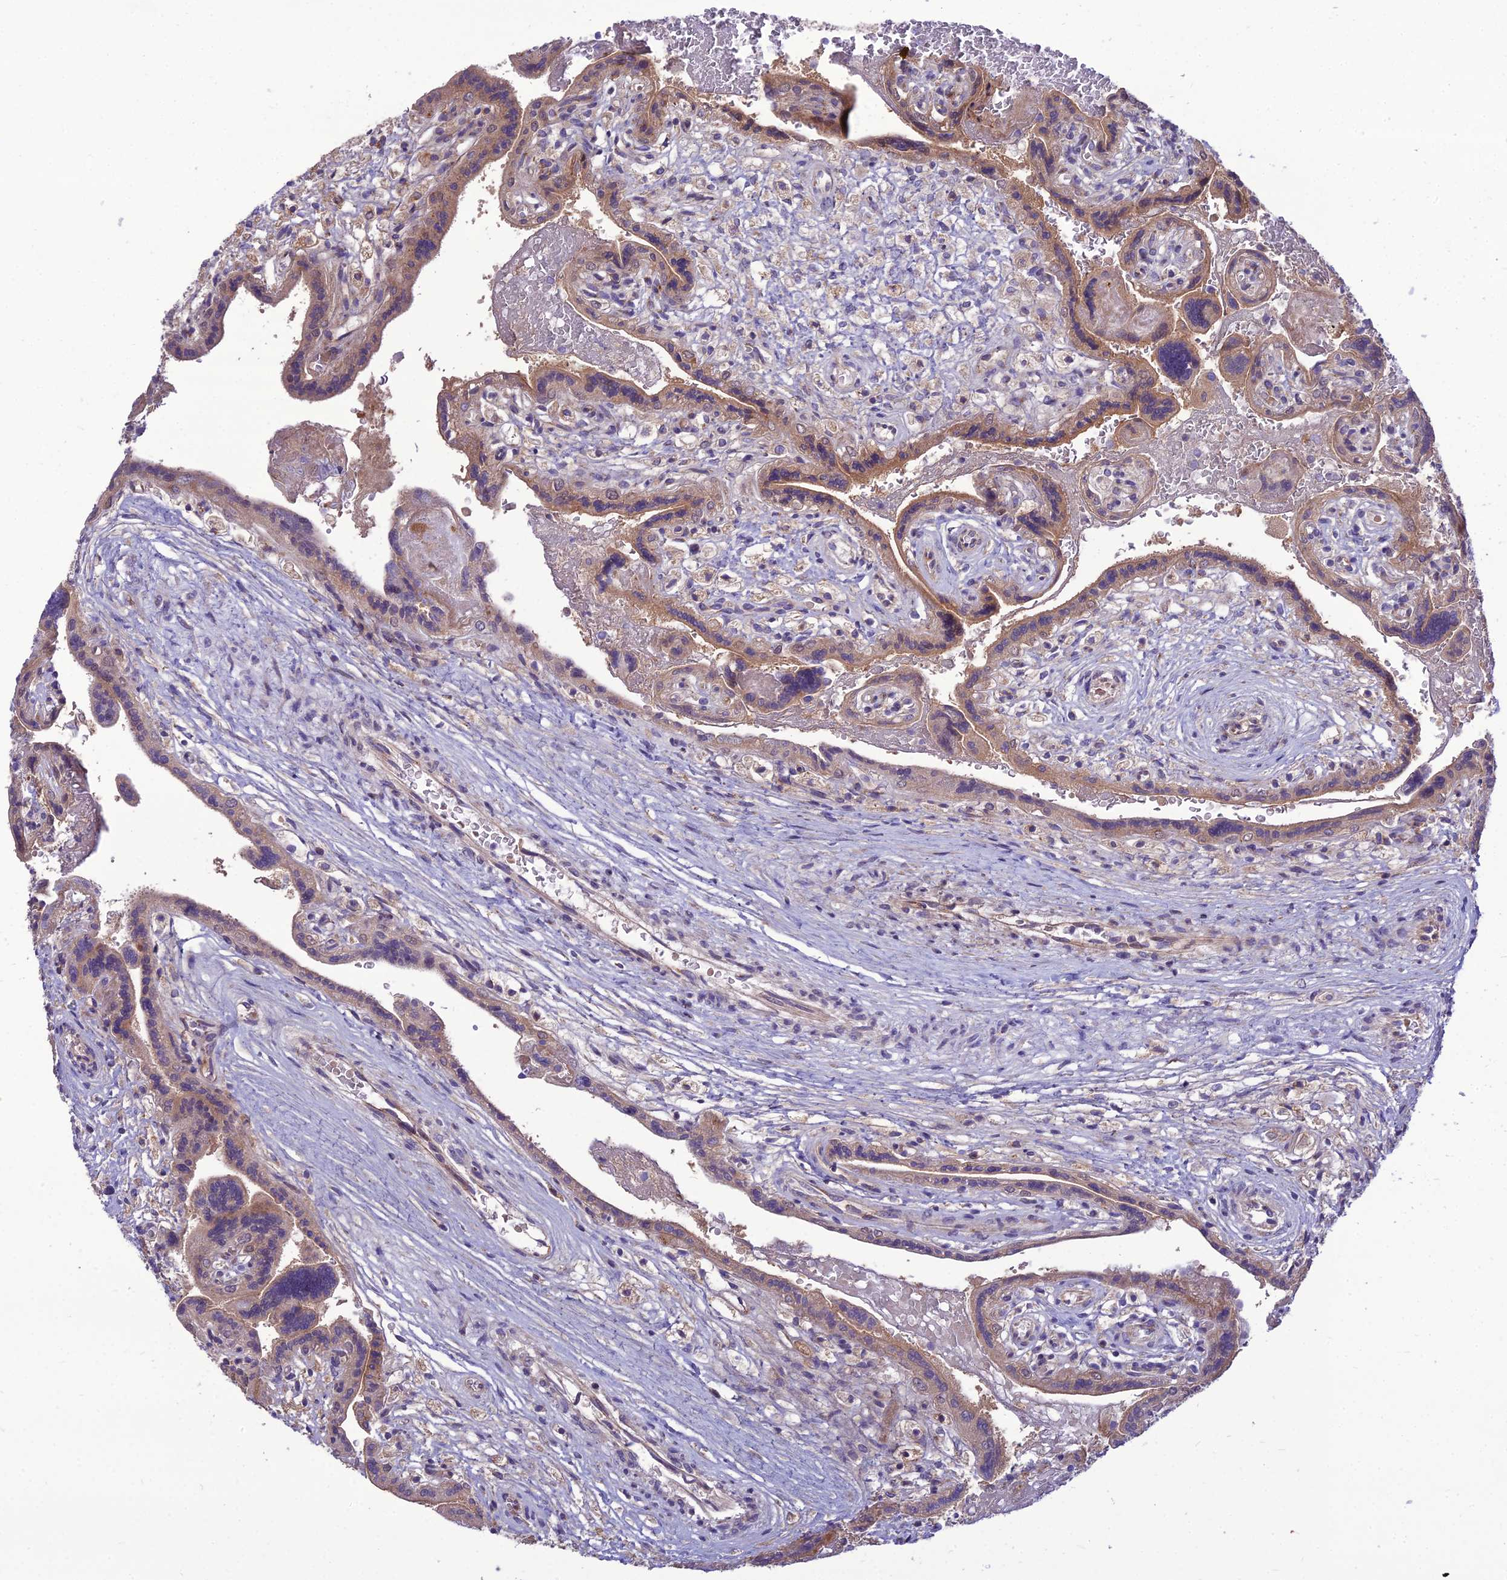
{"staining": {"intensity": "moderate", "quantity": ">75%", "location": "cytoplasmic/membranous"}, "tissue": "placenta", "cell_type": "Trophoblastic cells", "image_type": "normal", "snomed": [{"axis": "morphology", "description": "Normal tissue, NOS"}, {"axis": "topography", "description": "Placenta"}], "caption": "Immunohistochemistry staining of normal placenta, which reveals medium levels of moderate cytoplasmic/membranous expression in approximately >75% of trophoblastic cells indicating moderate cytoplasmic/membranous protein positivity. The staining was performed using DAB (3,3'-diaminobenzidine) (brown) for protein detection and nuclei were counterstained in hematoxylin (blue).", "gene": "SPRYD7", "patient": {"sex": "female", "age": 37}}